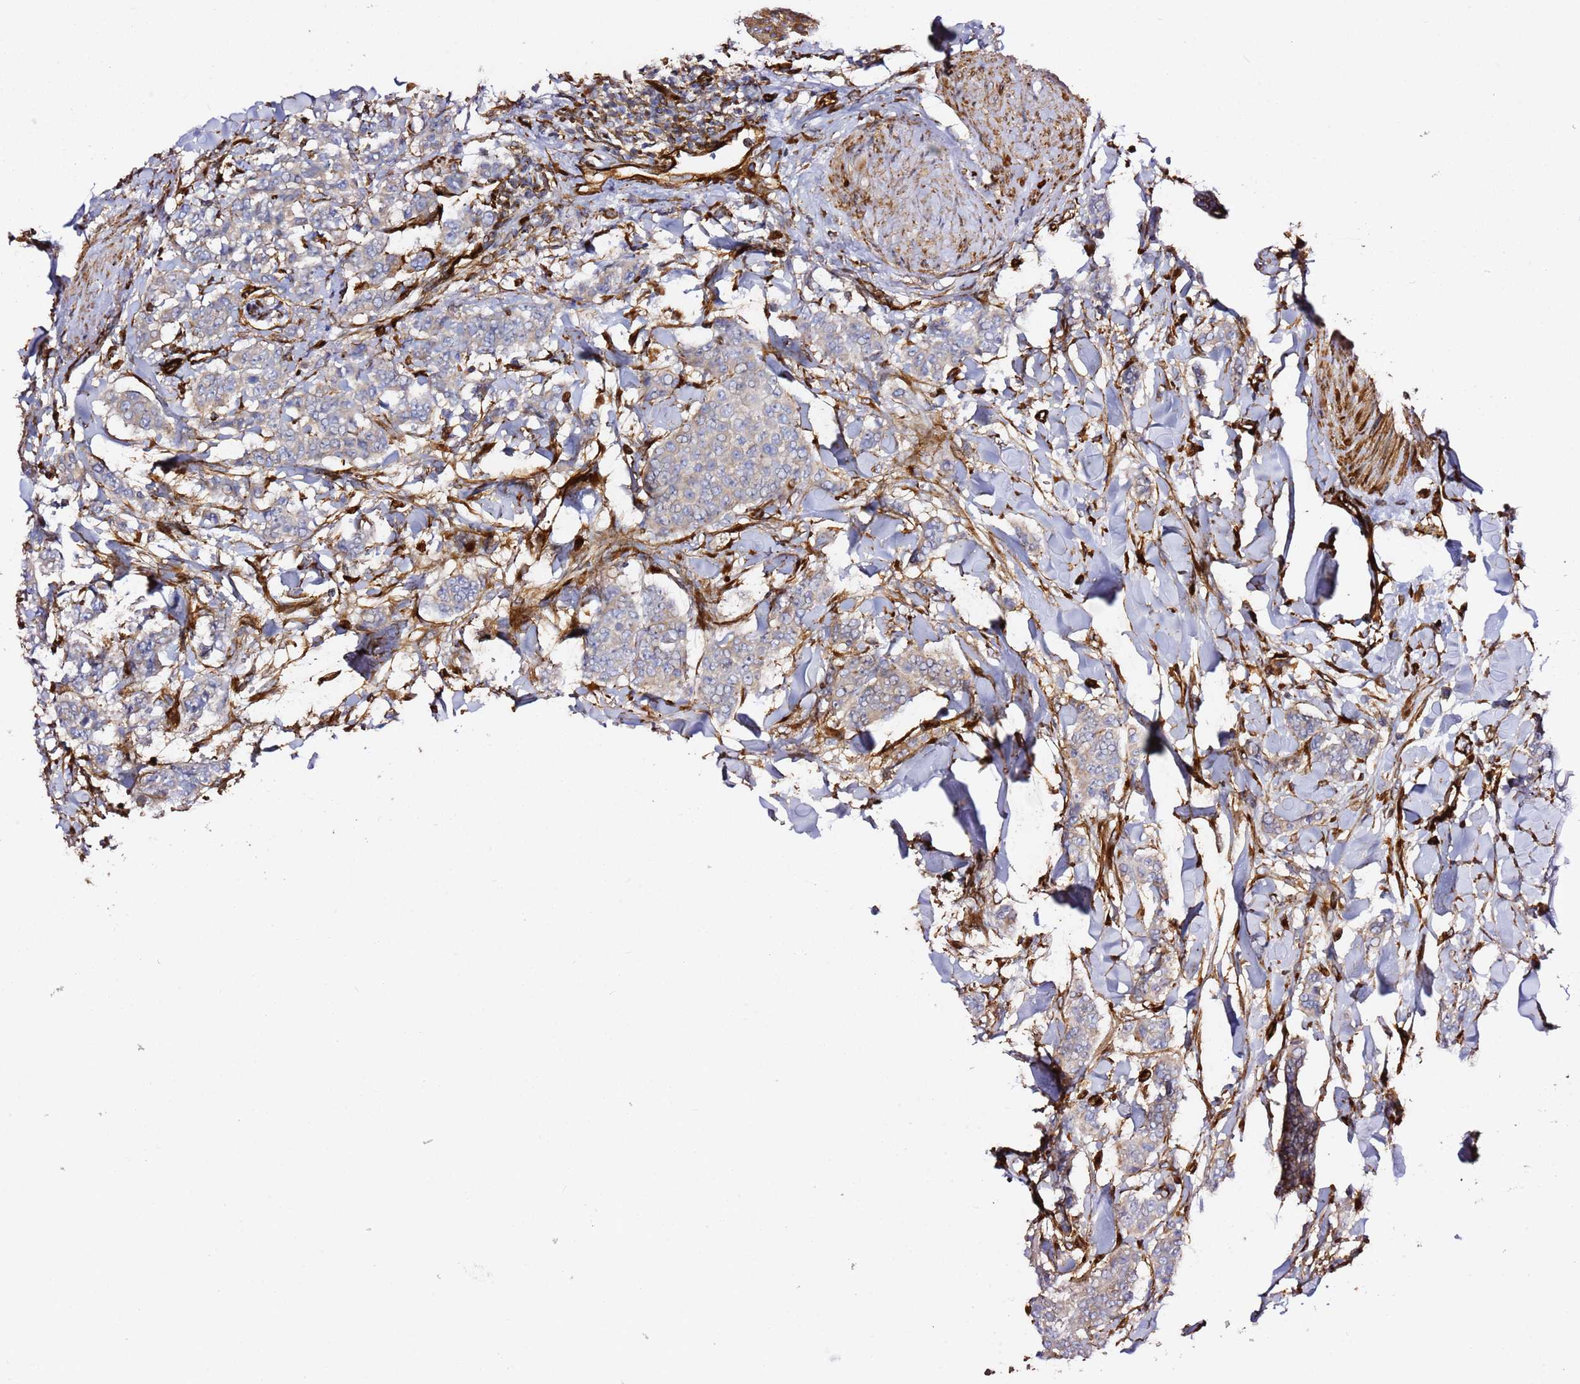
{"staining": {"intensity": "weak", "quantity": "25%-75%", "location": "cytoplasmic/membranous"}, "tissue": "breast cancer", "cell_type": "Tumor cells", "image_type": "cancer", "snomed": [{"axis": "morphology", "description": "Duct carcinoma"}, {"axis": "topography", "description": "Breast"}], "caption": "Human breast cancer stained with a protein marker displays weak staining in tumor cells.", "gene": "MRGPRE", "patient": {"sex": "female", "age": 40}}